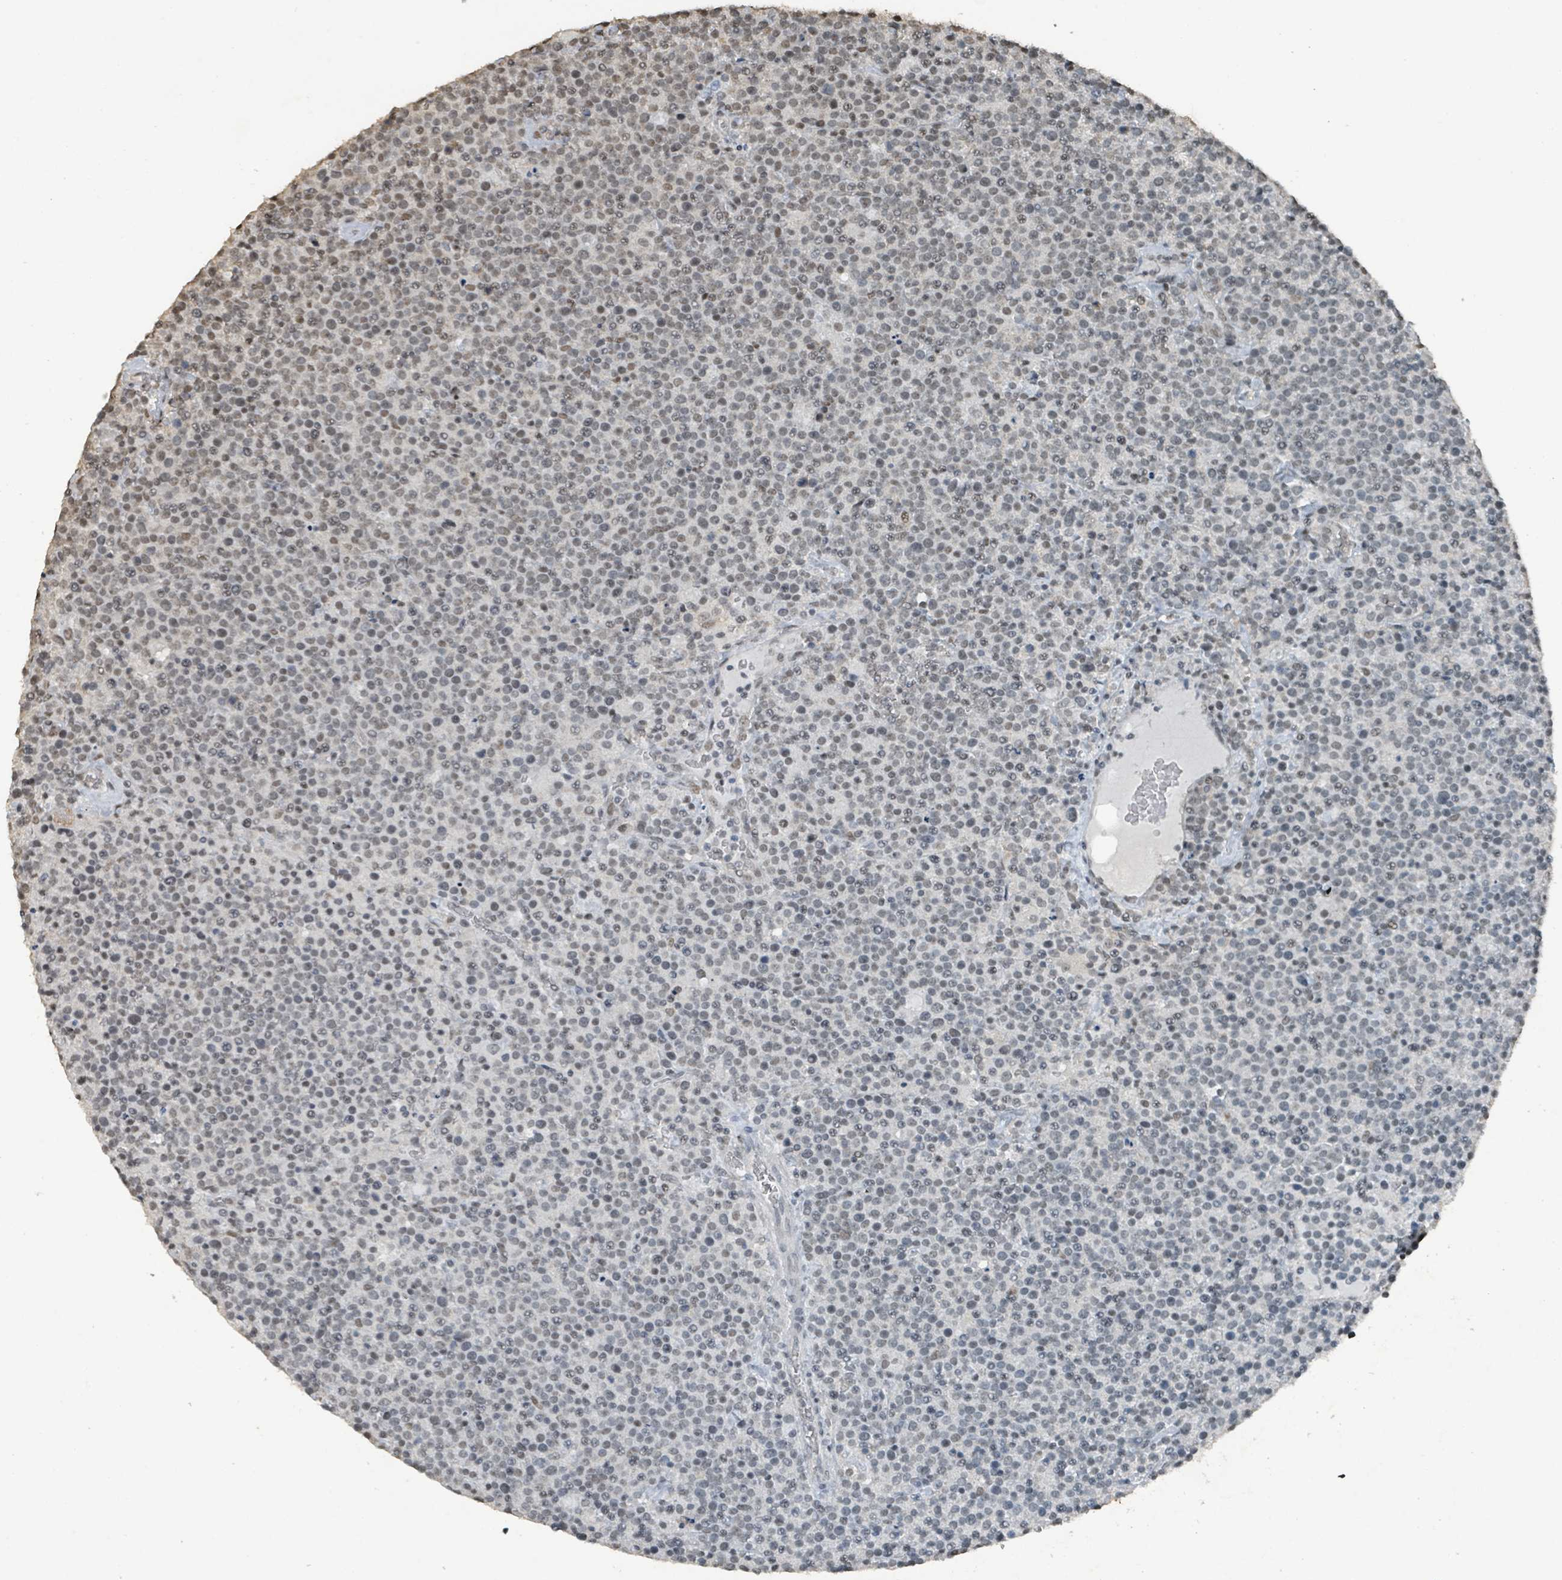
{"staining": {"intensity": "weak", "quantity": ">75%", "location": "nuclear"}, "tissue": "lymphoma", "cell_type": "Tumor cells", "image_type": "cancer", "snomed": [{"axis": "morphology", "description": "Malignant lymphoma, non-Hodgkin's type, High grade"}, {"axis": "topography", "description": "Lymph node"}], "caption": "Protein staining by IHC shows weak nuclear expression in approximately >75% of tumor cells in lymphoma.", "gene": "PHIP", "patient": {"sex": "male", "age": 61}}